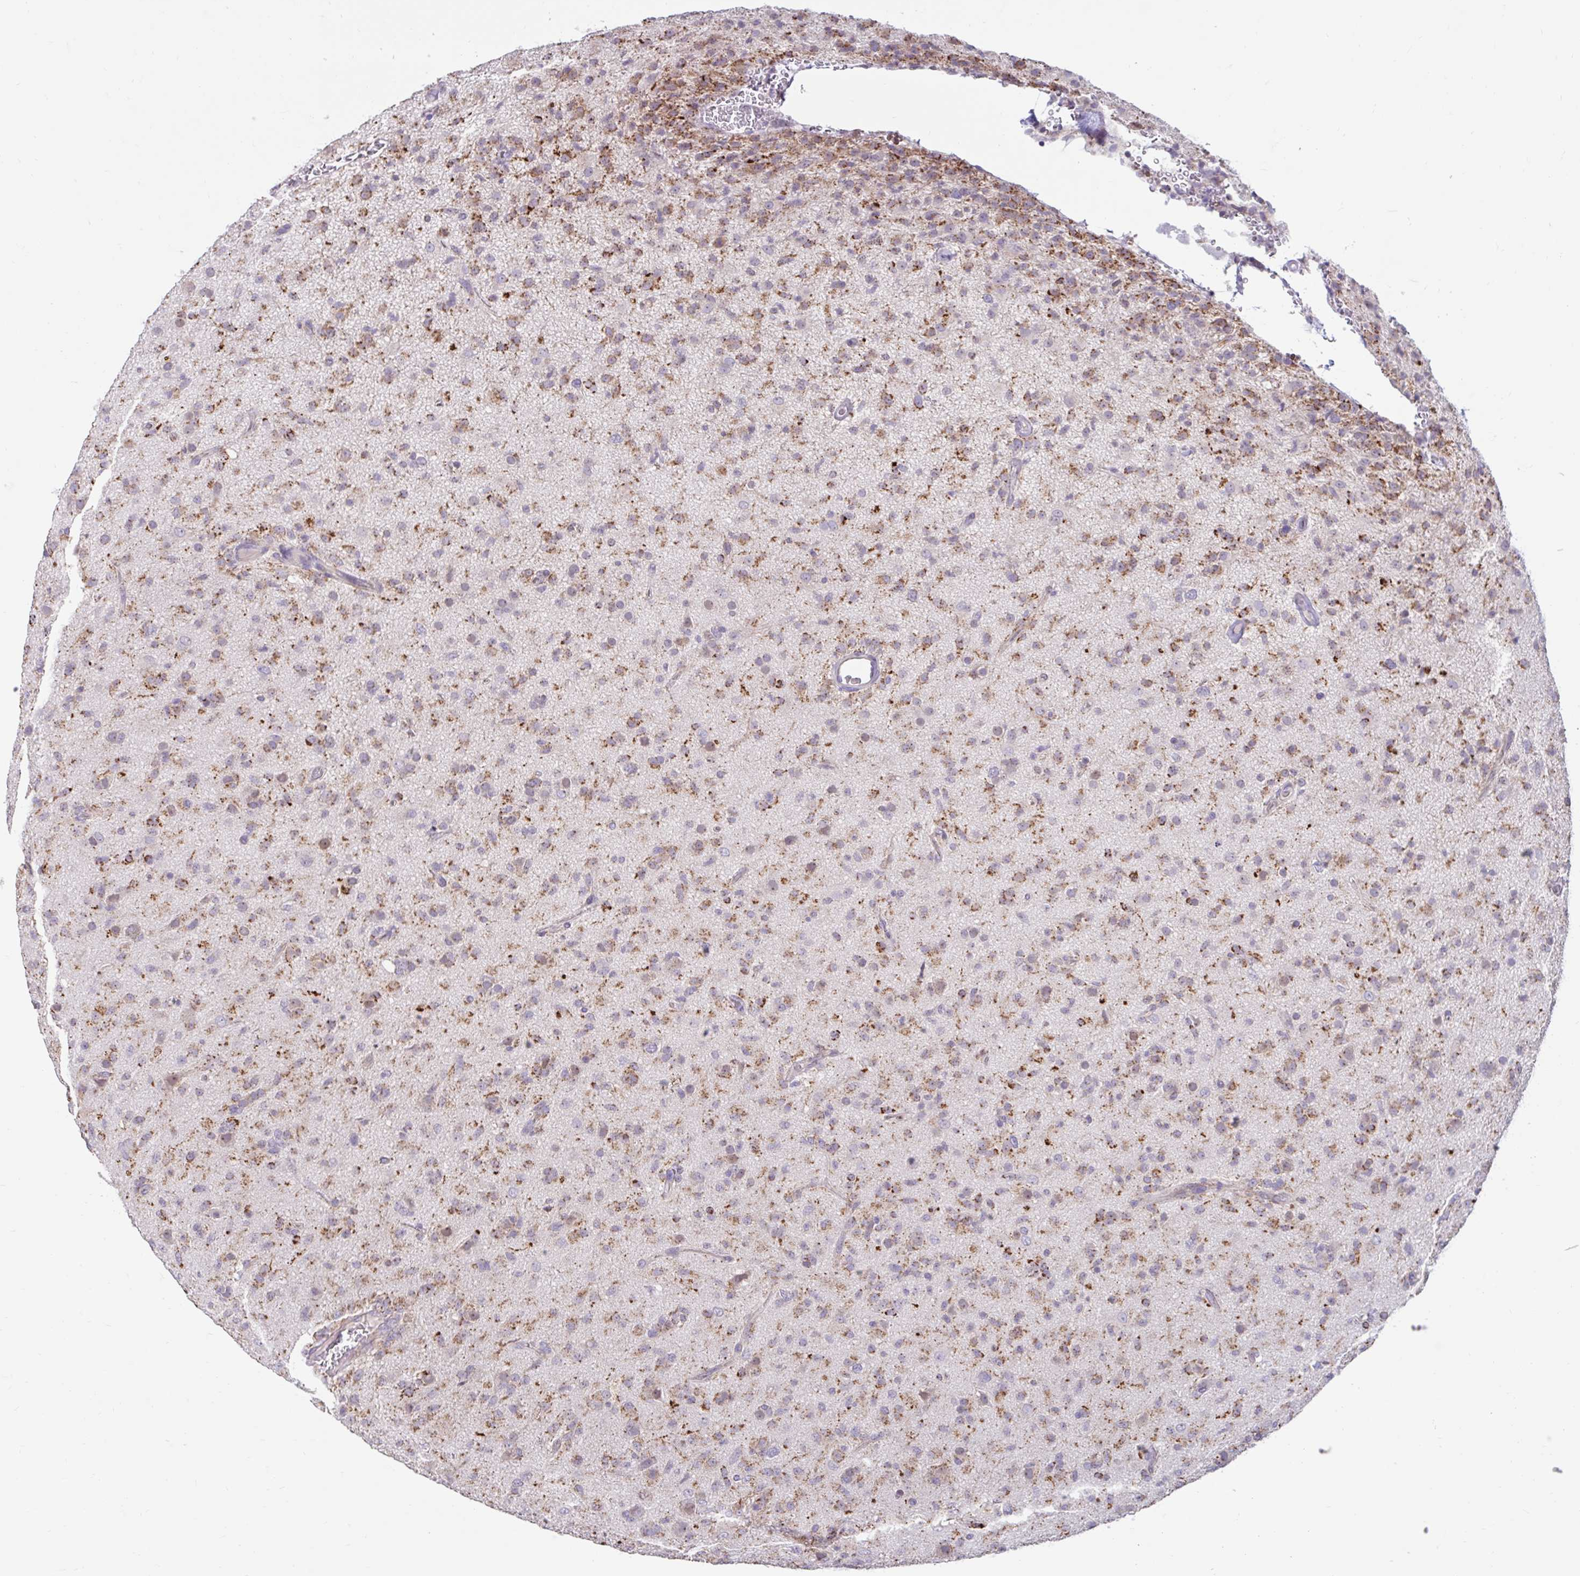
{"staining": {"intensity": "moderate", "quantity": ">75%", "location": "cytoplasmic/membranous"}, "tissue": "glioma", "cell_type": "Tumor cells", "image_type": "cancer", "snomed": [{"axis": "morphology", "description": "Glioma, malignant, Low grade"}, {"axis": "topography", "description": "Brain"}], "caption": "Low-grade glioma (malignant) stained for a protein shows moderate cytoplasmic/membranous positivity in tumor cells. The staining is performed using DAB (3,3'-diaminobenzidine) brown chromogen to label protein expression. The nuclei are counter-stained blue using hematoxylin.", "gene": "NT5C1B", "patient": {"sex": "male", "age": 65}}